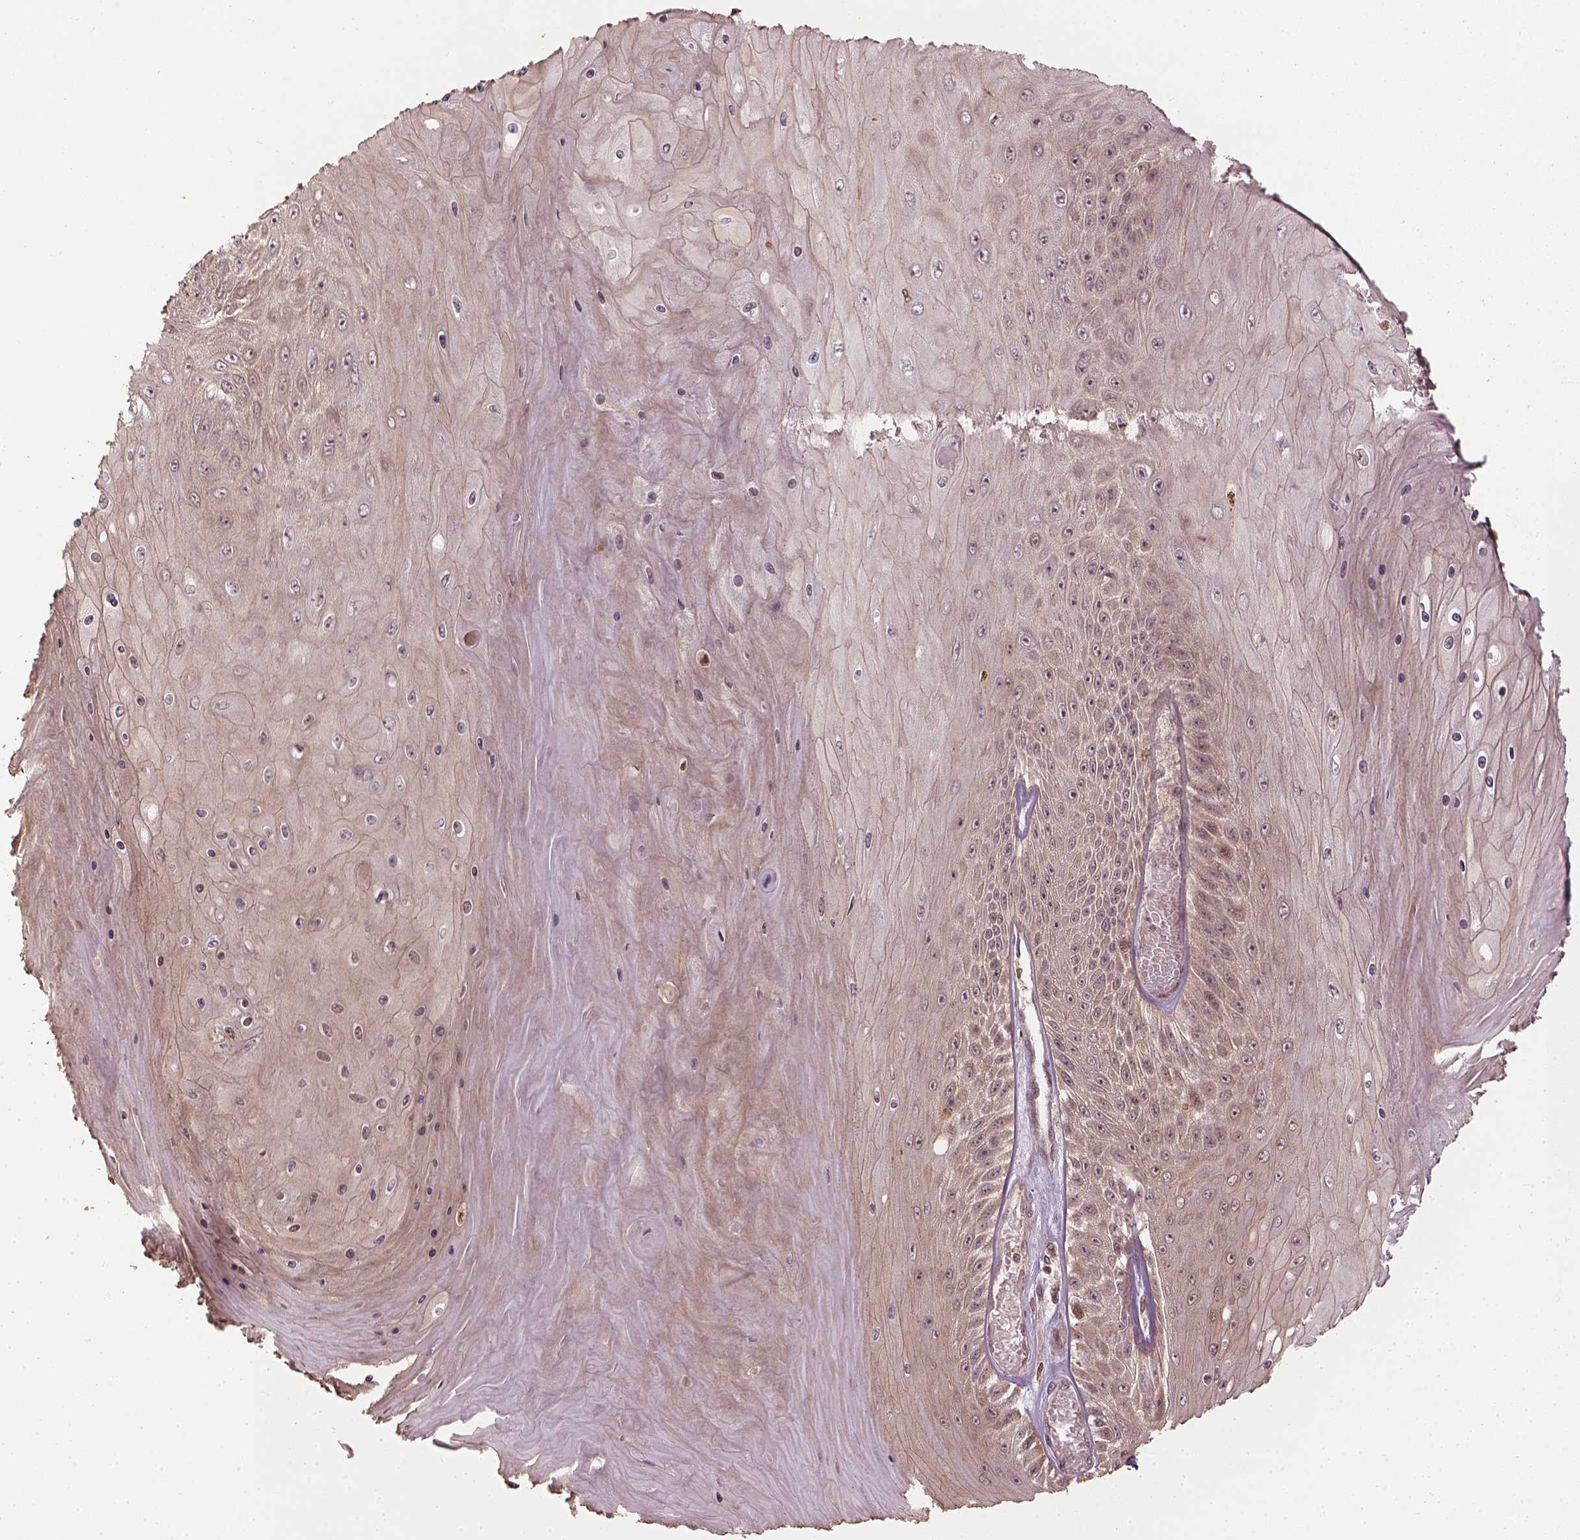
{"staining": {"intensity": "weak", "quantity": "25%-75%", "location": "cytoplasmic/membranous"}, "tissue": "skin cancer", "cell_type": "Tumor cells", "image_type": "cancer", "snomed": [{"axis": "morphology", "description": "Squamous cell carcinoma, NOS"}, {"axis": "topography", "description": "Skin"}], "caption": "A brown stain shows weak cytoplasmic/membranous expression of a protein in human skin squamous cell carcinoma tumor cells. The staining was performed using DAB, with brown indicating positive protein expression. Nuclei are stained blue with hematoxylin.", "gene": "VEGFA", "patient": {"sex": "male", "age": 62}}